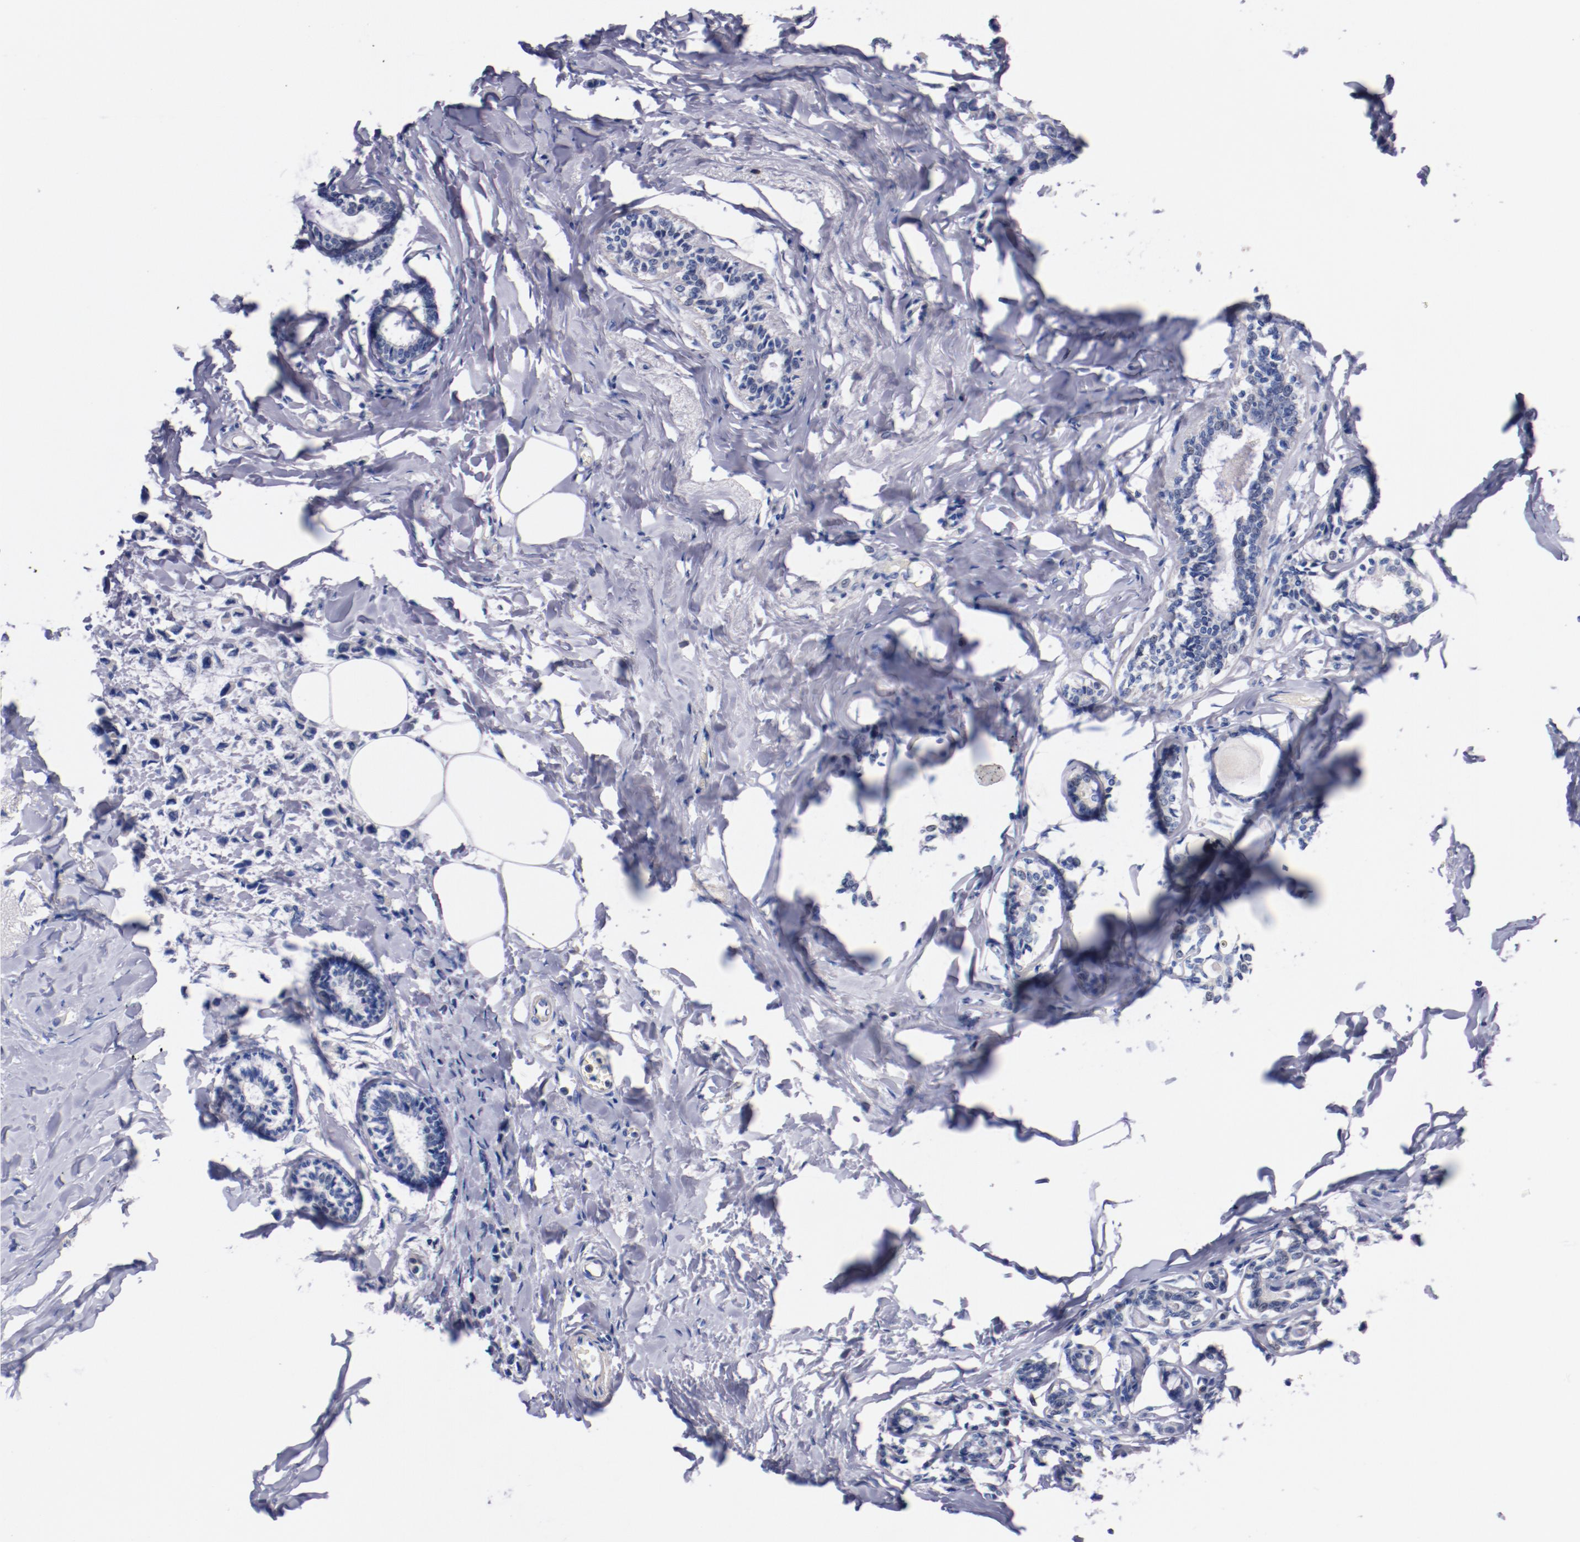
{"staining": {"intensity": "negative", "quantity": "none", "location": "none"}, "tissue": "breast cancer", "cell_type": "Tumor cells", "image_type": "cancer", "snomed": [{"axis": "morphology", "description": "Lobular carcinoma"}, {"axis": "topography", "description": "Breast"}], "caption": "Immunohistochemical staining of breast lobular carcinoma shows no significant expression in tumor cells.", "gene": "CNTNAP2", "patient": {"sex": "female", "age": 51}}